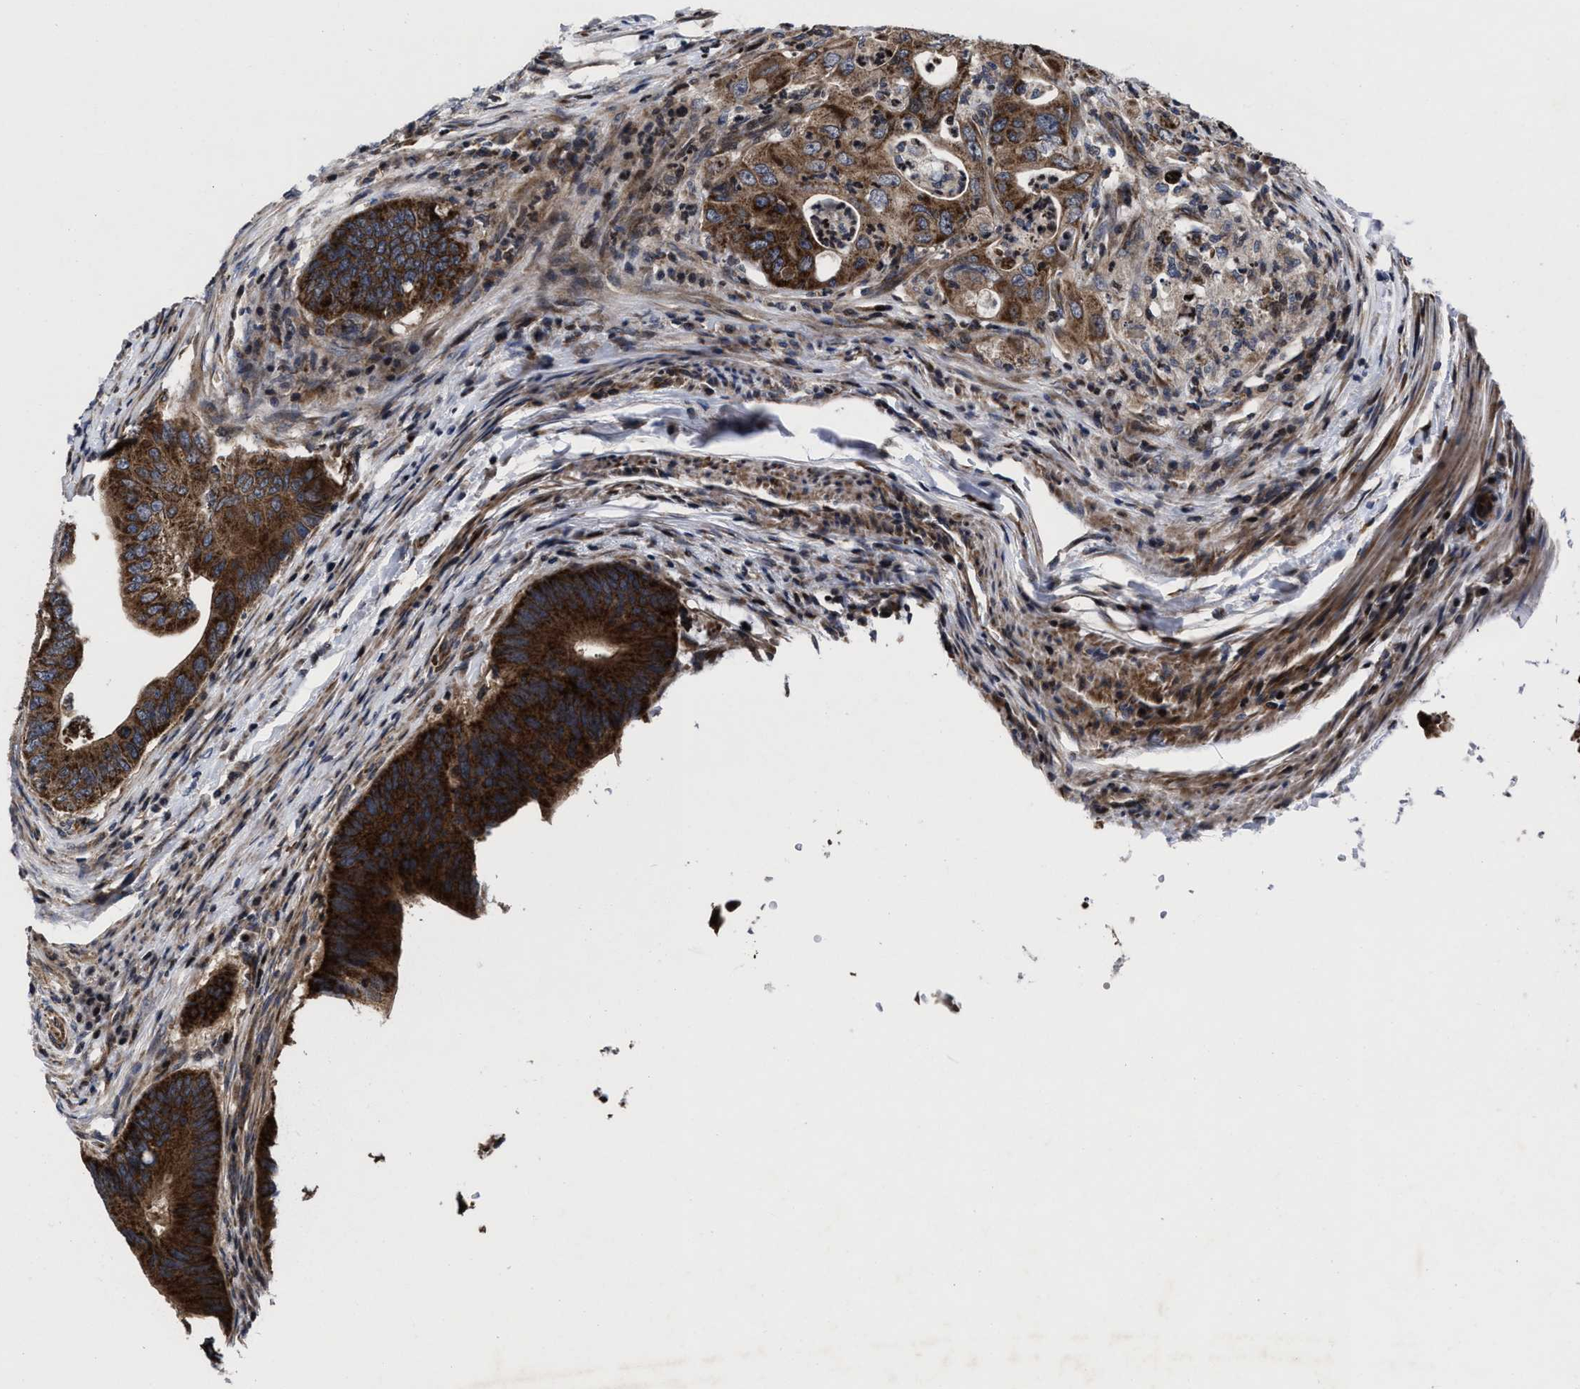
{"staining": {"intensity": "strong", "quantity": ">75%", "location": "cytoplasmic/membranous"}, "tissue": "colorectal cancer", "cell_type": "Tumor cells", "image_type": "cancer", "snomed": [{"axis": "morphology", "description": "Adenocarcinoma, NOS"}, {"axis": "topography", "description": "Colon"}], "caption": "Tumor cells exhibit high levels of strong cytoplasmic/membranous positivity in approximately >75% of cells in human colorectal cancer (adenocarcinoma).", "gene": "MRPL50", "patient": {"sex": "male", "age": 71}}